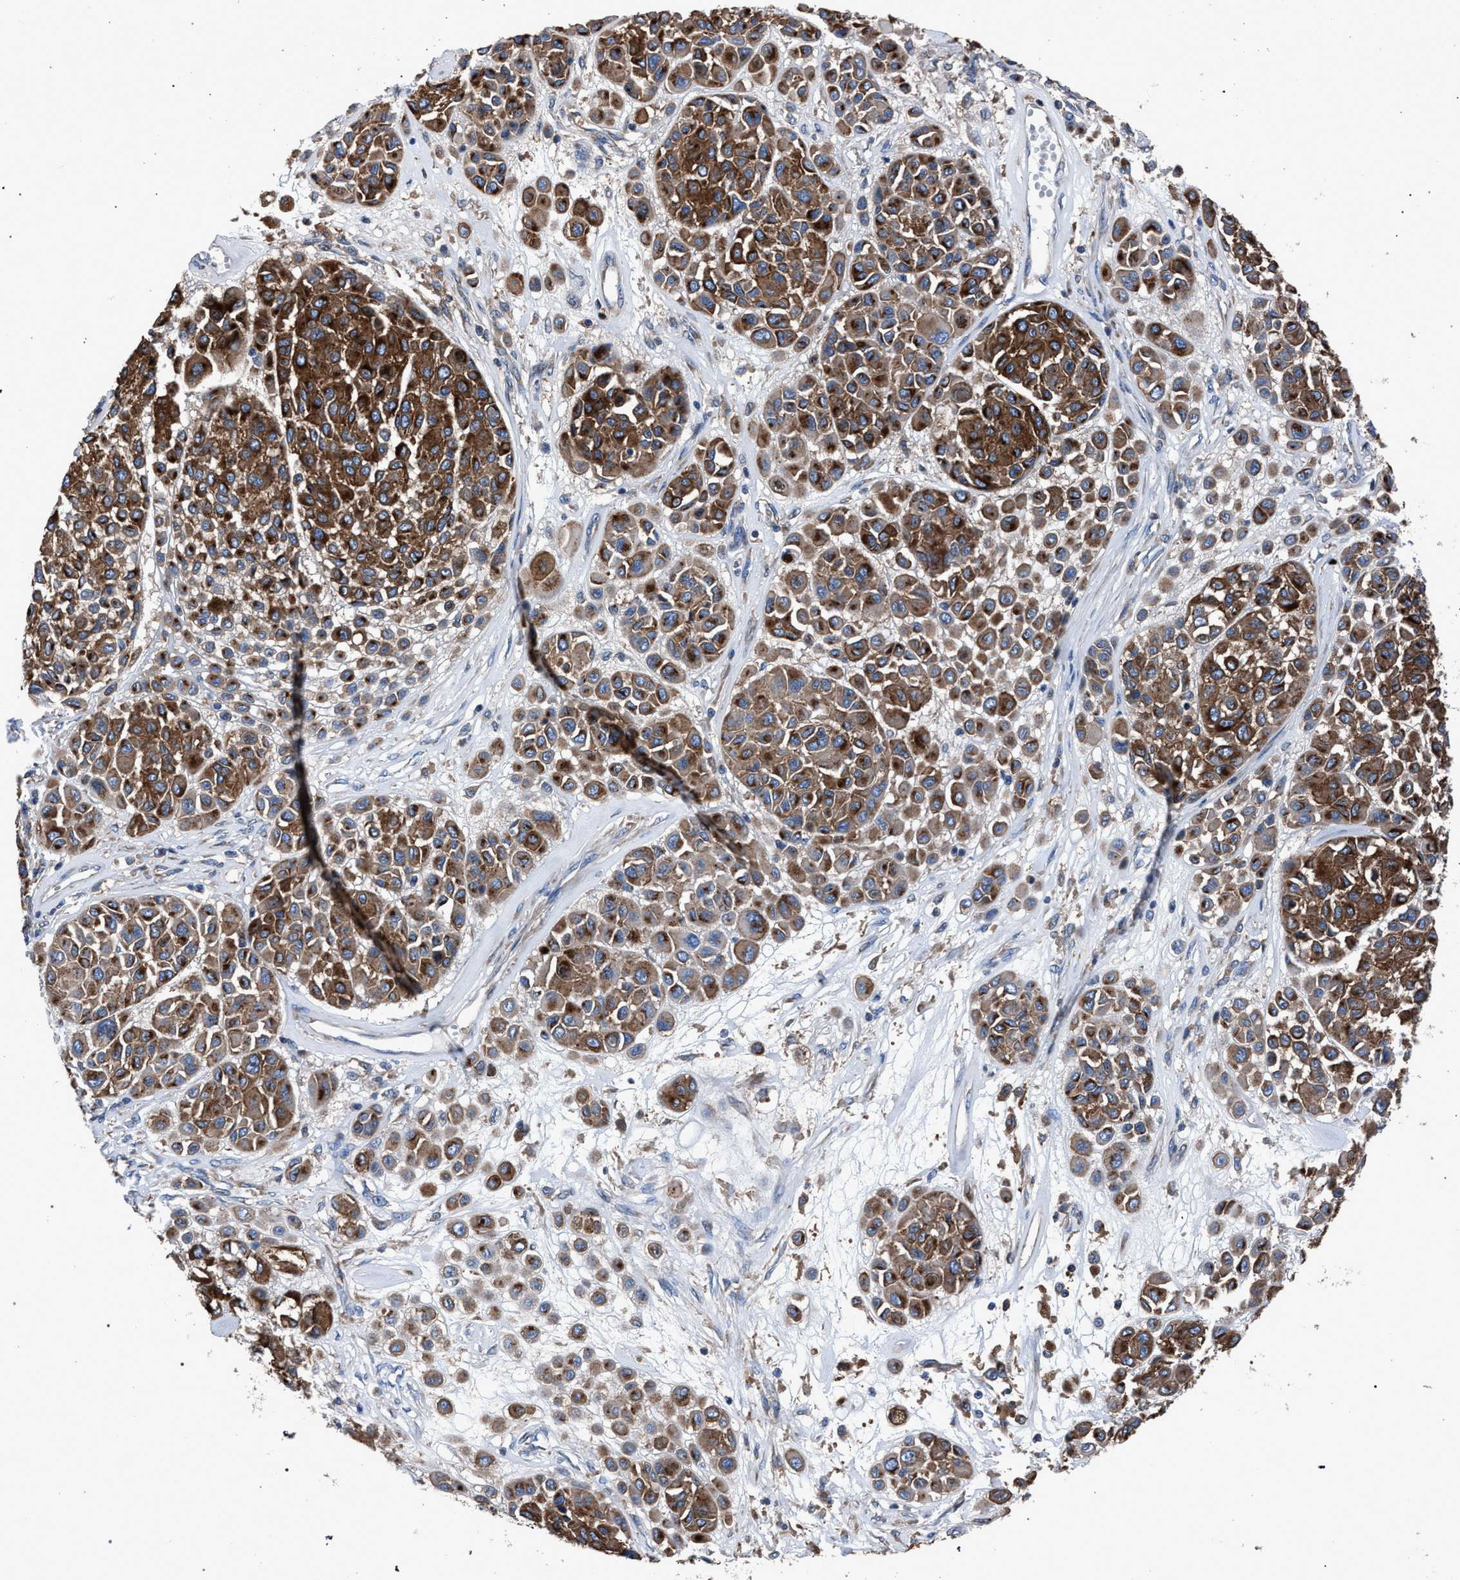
{"staining": {"intensity": "moderate", "quantity": ">75%", "location": "cytoplasmic/membranous"}, "tissue": "melanoma", "cell_type": "Tumor cells", "image_type": "cancer", "snomed": [{"axis": "morphology", "description": "Malignant melanoma, Metastatic site"}, {"axis": "topography", "description": "Soft tissue"}], "caption": "An image showing moderate cytoplasmic/membranous expression in about >75% of tumor cells in malignant melanoma (metastatic site), as visualized by brown immunohistochemical staining.", "gene": "ATP6V0A1", "patient": {"sex": "male", "age": 41}}